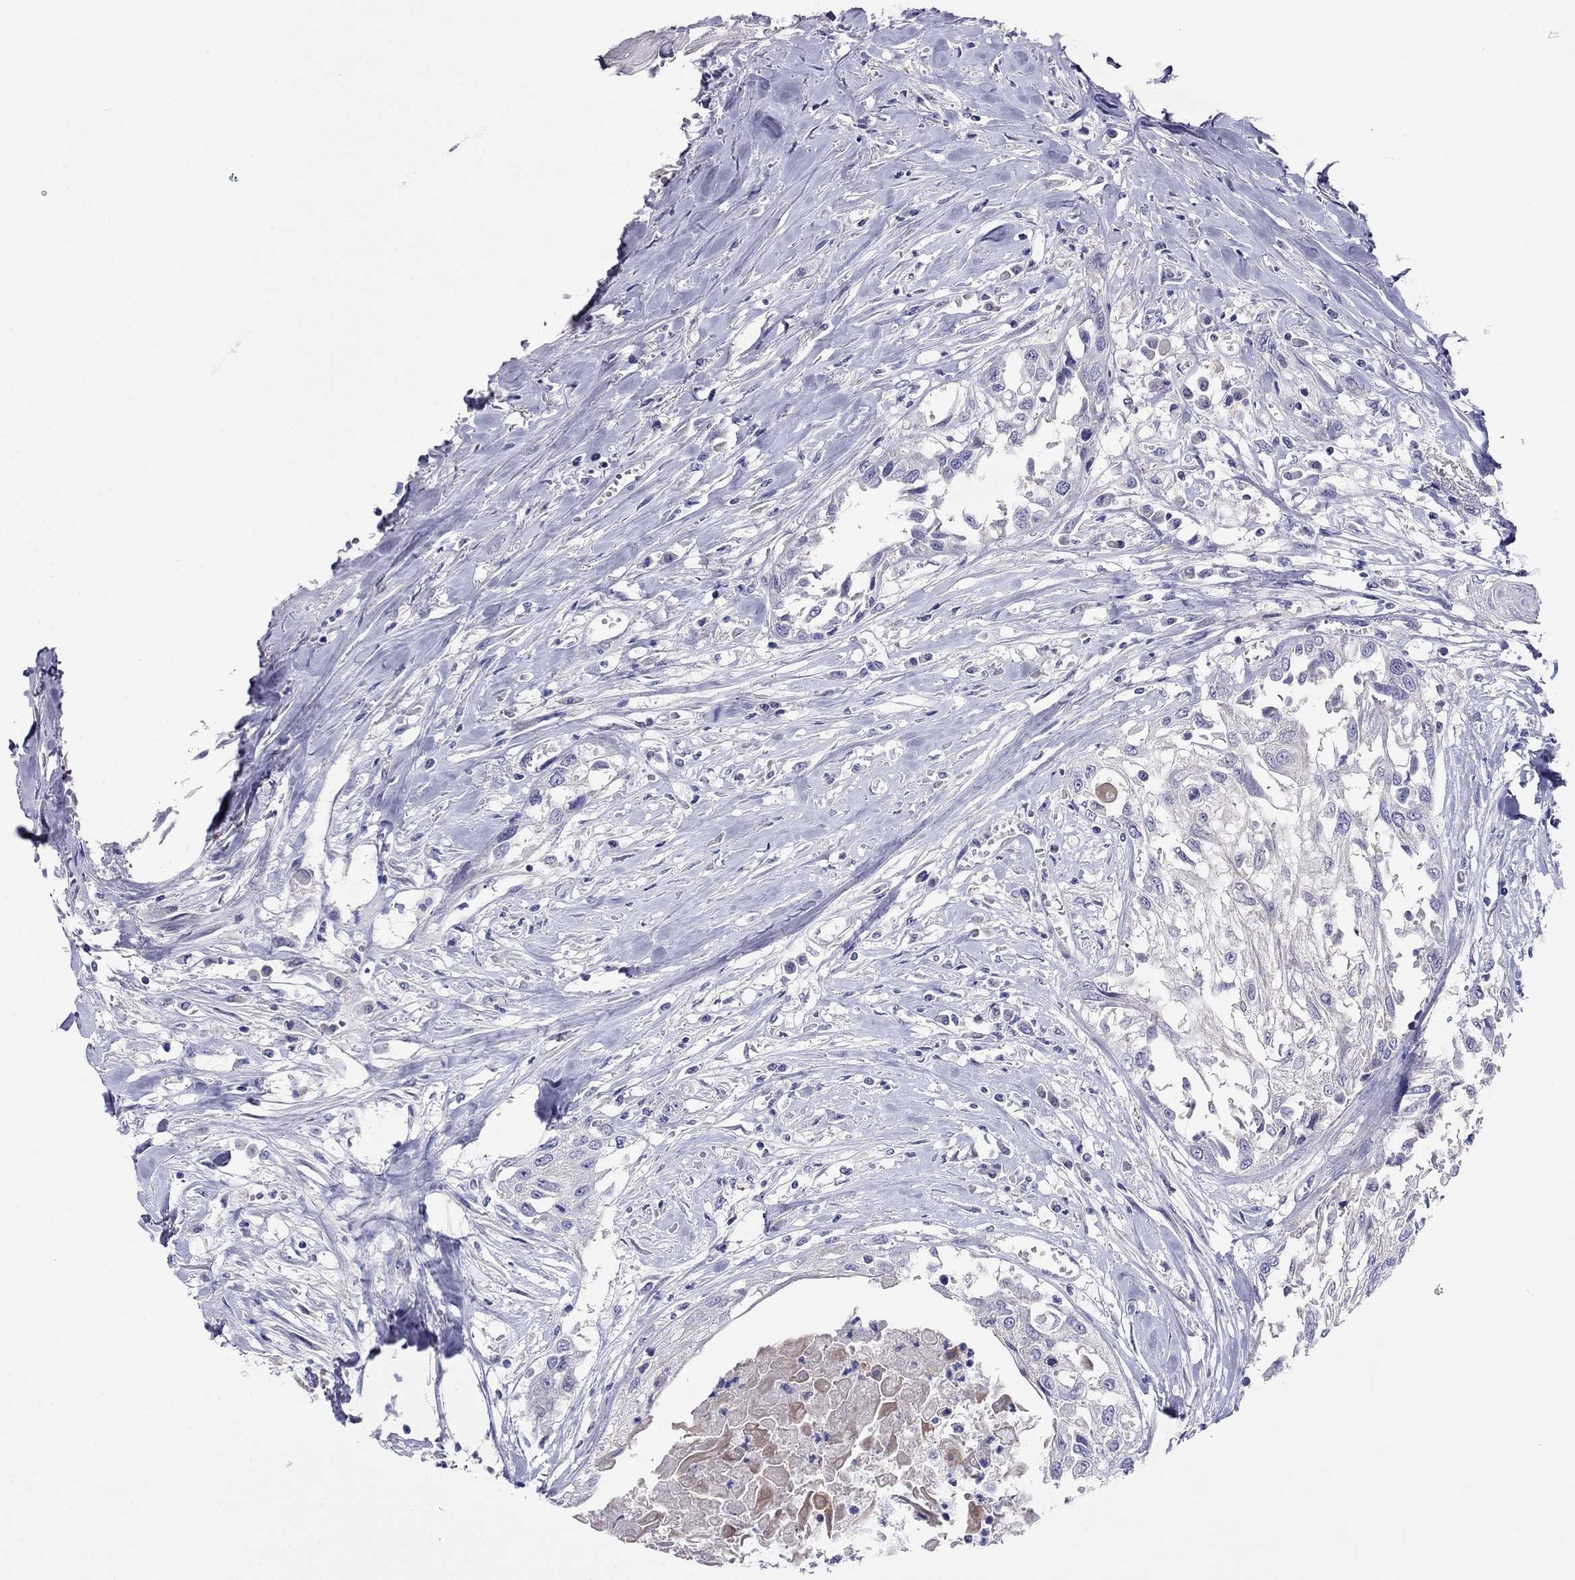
{"staining": {"intensity": "negative", "quantity": "none", "location": "none"}, "tissue": "head and neck cancer", "cell_type": "Tumor cells", "image_type": "cancer", "snomed": [{"axis": "morphology", "description": "Normal tissue, NOS"}, {"axis": "morphology", "description": "Squamous cell carcinoma, NOS"}, {"axis": "topography", "description": "Oral tissue"}, {"axis": "topography", "description": "Peripheral nerve tissue"}, {"axis": "topography", "description": "Head-Neck"}], "caption": "Immunohistochemistry photomicrograph of human head and neck squamous cell carcinoma stained for a protein (brown), which reveals no staining in tumor cells.", "gene": "CAPNS2", "patient": {"sex": "female", "age": 59}}